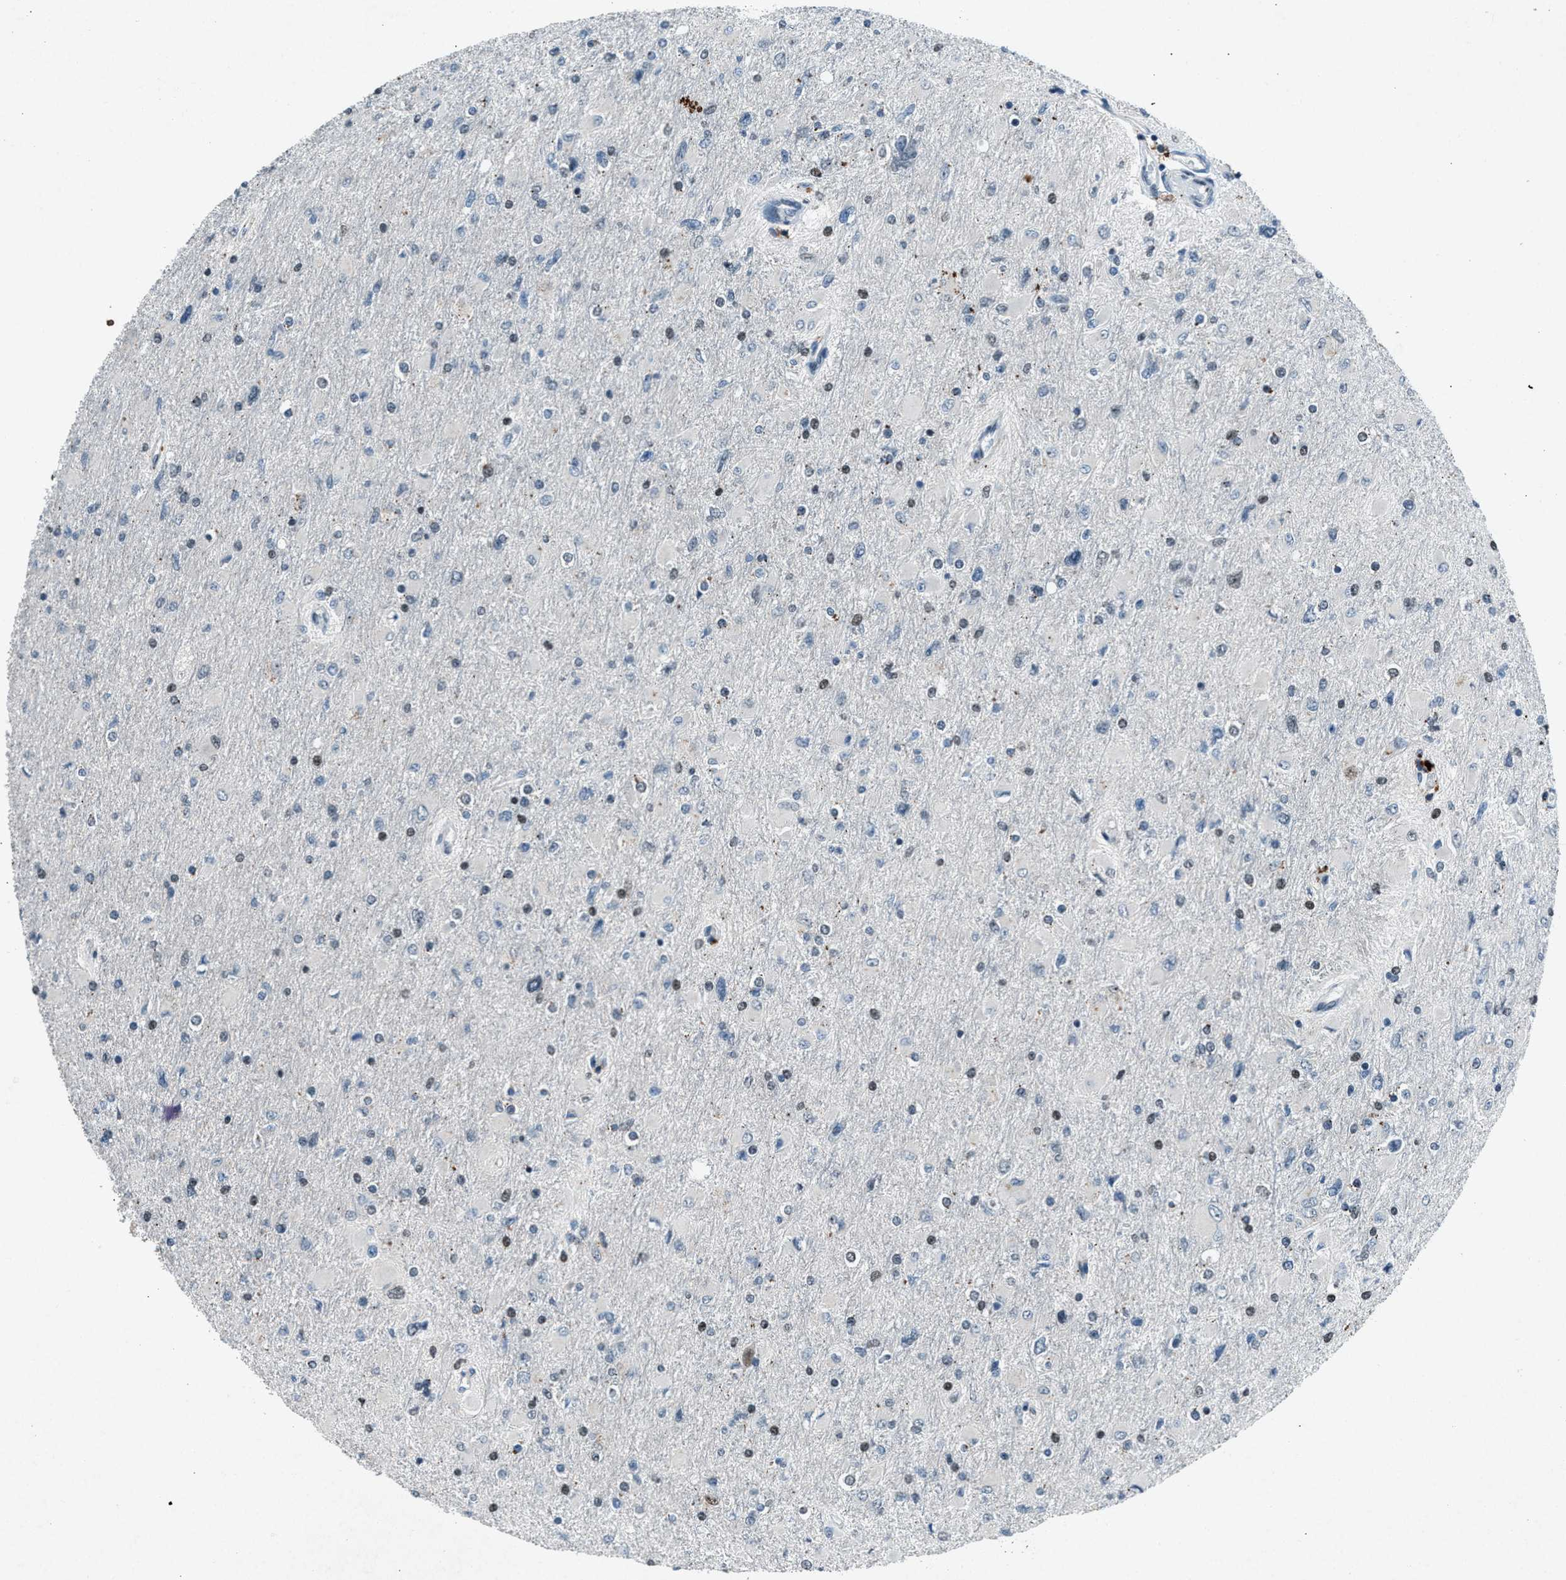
{"staining": {"intensity": "weak", "quantity": "<25%", "location": "nuclear"}, "tissue": "glioma", "cell_type": "Tumor cells", "image_type": "cancer", "snomed": [{"axis": "morphology", "description": "Glioma, malignant, High grade"}, {"axis": "topography", "description": "Cerebral cortex"}], "caption": "A high-resolution micrograph shows immunohistochemistry (IHC) staining of high-grade glioma (malignant), which demonstrates no significant staining in tumor cells. (DAB immunohistochemistry, high magnification).", "gene": "ADCY1", "patient": {"sex": "female", "age": 36}}